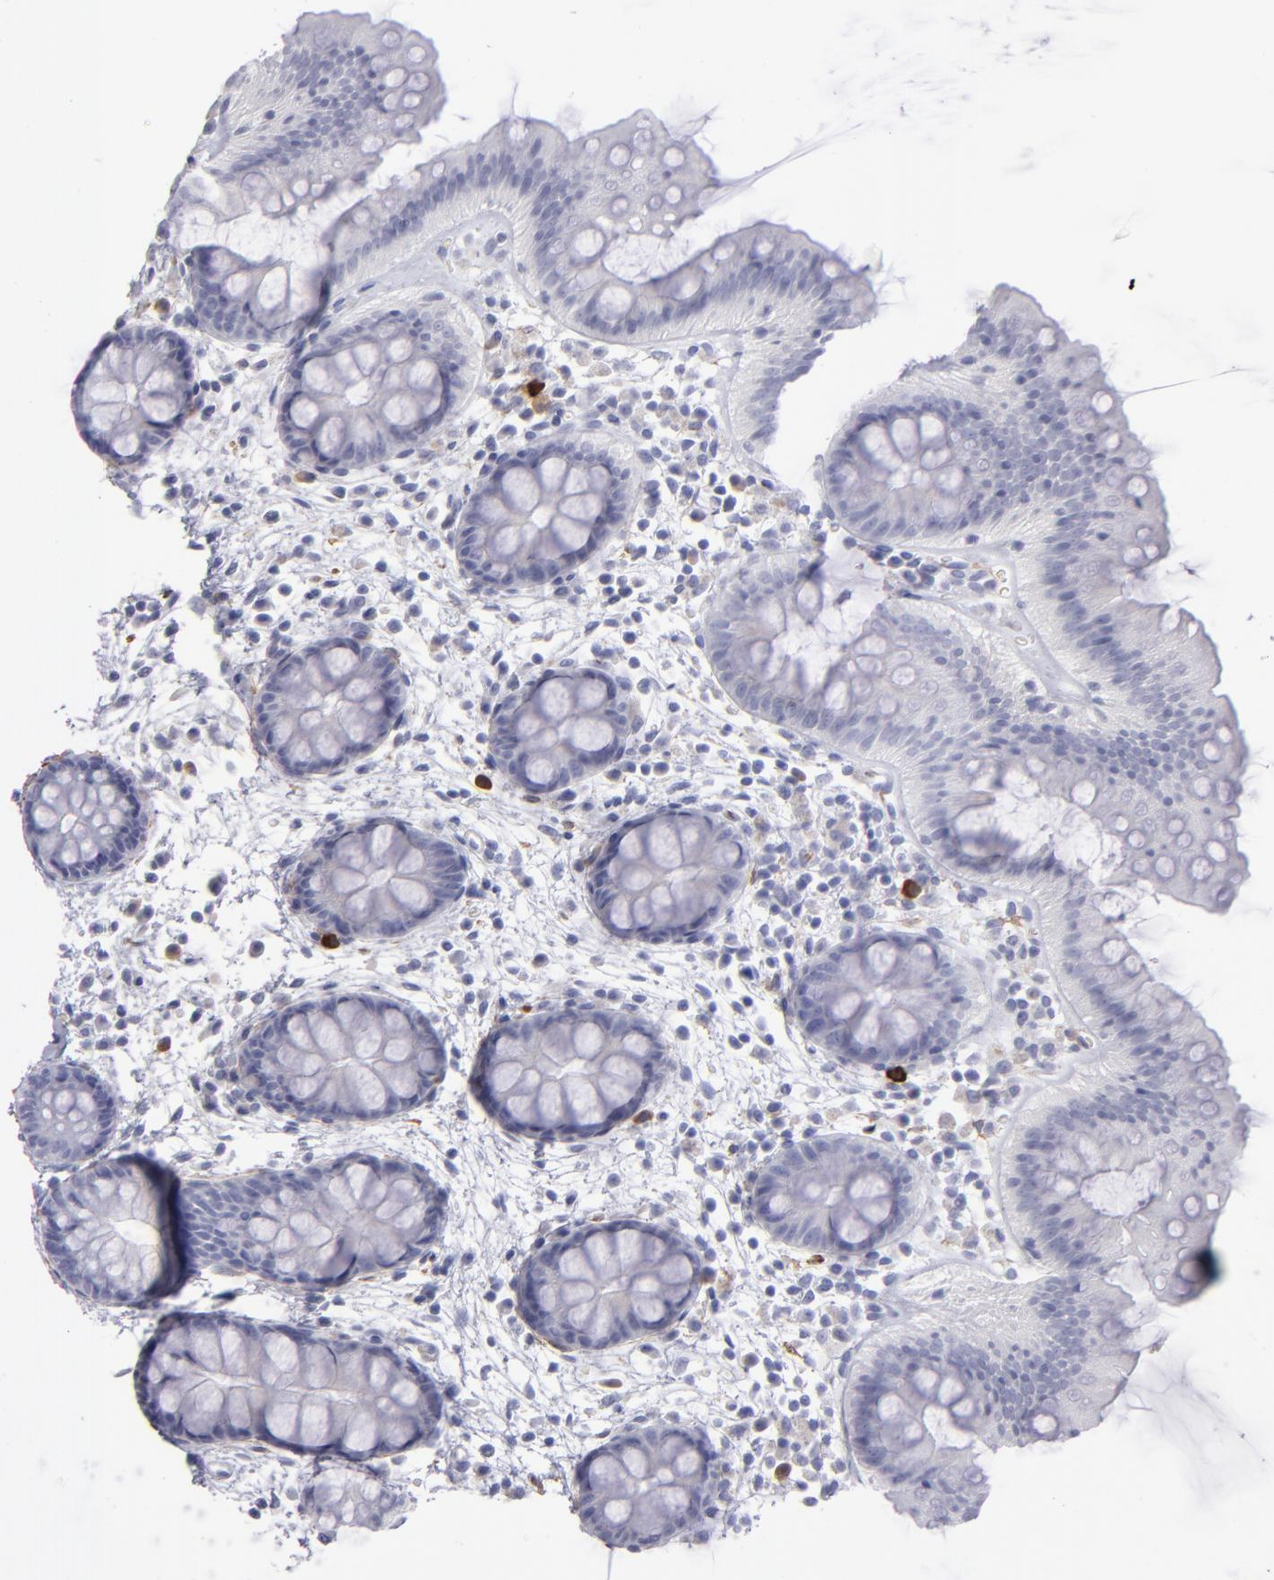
{"staining": {"intensity": "negative", "quantity": "none", "location": "none"}, "tissue": "colon", "cell_type": "Endothelial cells", "image_type": "normal", "snomed": [{"axis": "morphology", "description": "Normal tissue, NOS"}, {"axis": "topography", "description": "Smooth muscle"}, {"axis": "topography", "description": "Colon"}], "caption": "Endothelial cells are negative for protein expression in benign human colon. (DAB immunohistochemistry (IHC) visualized using brightfield microscopy, high magnification).", "gene": "MYH11", "patient": {"sex": "male", "age": 67}}